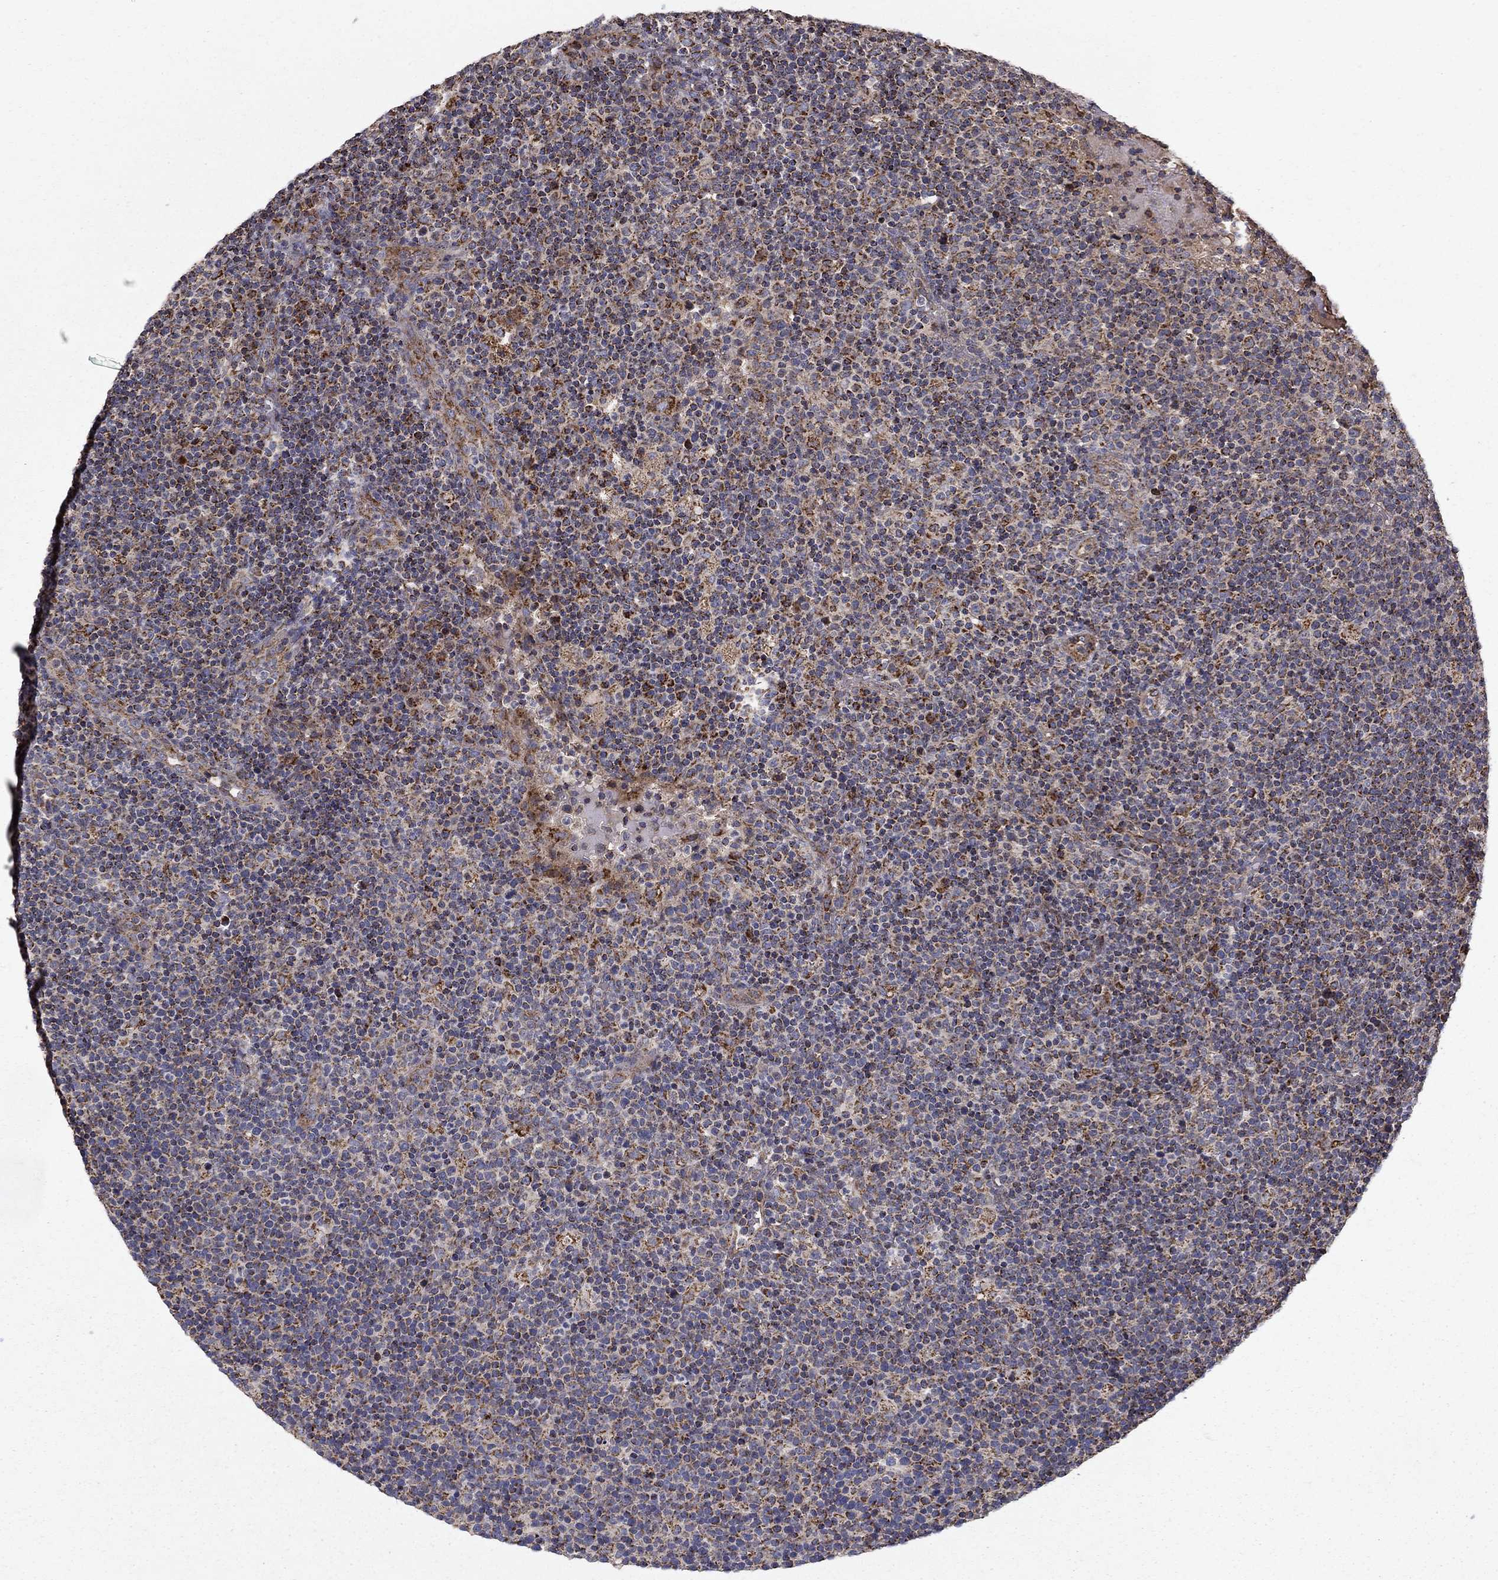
{"staining": {"intensity": "strong", "quantity": "<25%", "location": "cytoplasmic/membranous"}, "tissue": "lymphoma", "cell_type": "Tumor cells", "image_type": "cancer", "snomed": [{"axis": "morphology", "description": "Malignant lymphoma, non-Hodgkin's type, High grade"}, {"axis": "topography", "description": "Lymph node"}], "caption": "Lymphoma stained with DAB (3,3'-diaminobenzidine) immunohistochemistry displays medium levels of strong cytoplasmic/membranous staining in approximately <25% of tumor cells.", "gene": "NDUFS8", "patient": {"sex": "male", "age": 61}}